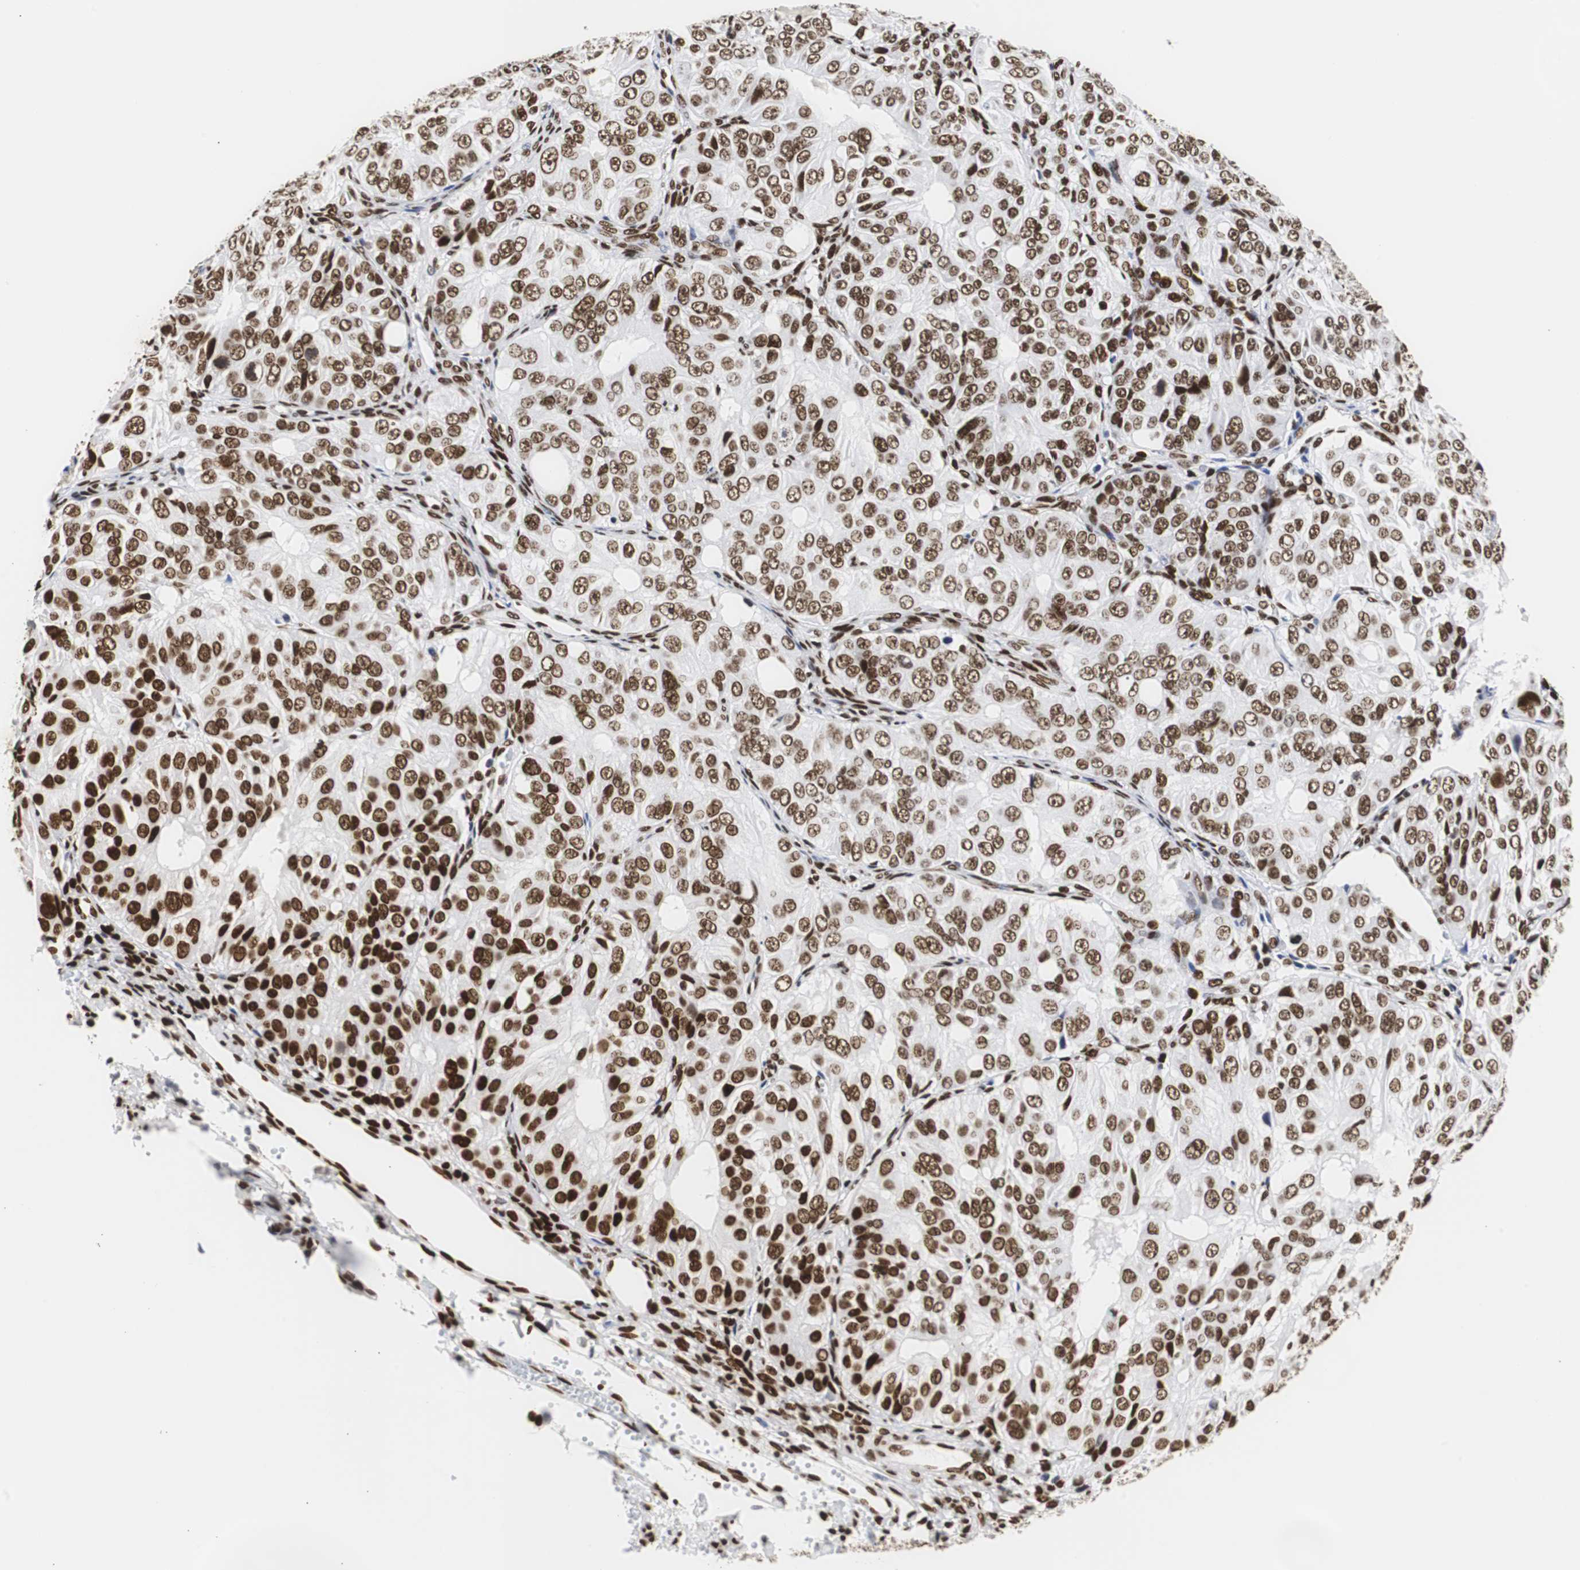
{"staining": {"intensity": "strong", "quantity": ">75%", "location": "nuclear"}, "tissue": "ovarian cancer", "cell_type": "Tumor cells", "image_type": "cancer", "snomed": [{"axis": "morphology", "description": "Carcinoma, endometroid"}, {"axis": "topography", "description": "Ovary"}], "caption": "A brown stain labels strong nuclear positivity of a protein in ovarian endometroid carcinoma tumor cells.", "gene": "HNRNPH2", "patient": {"sex": "female", "age": 51}}